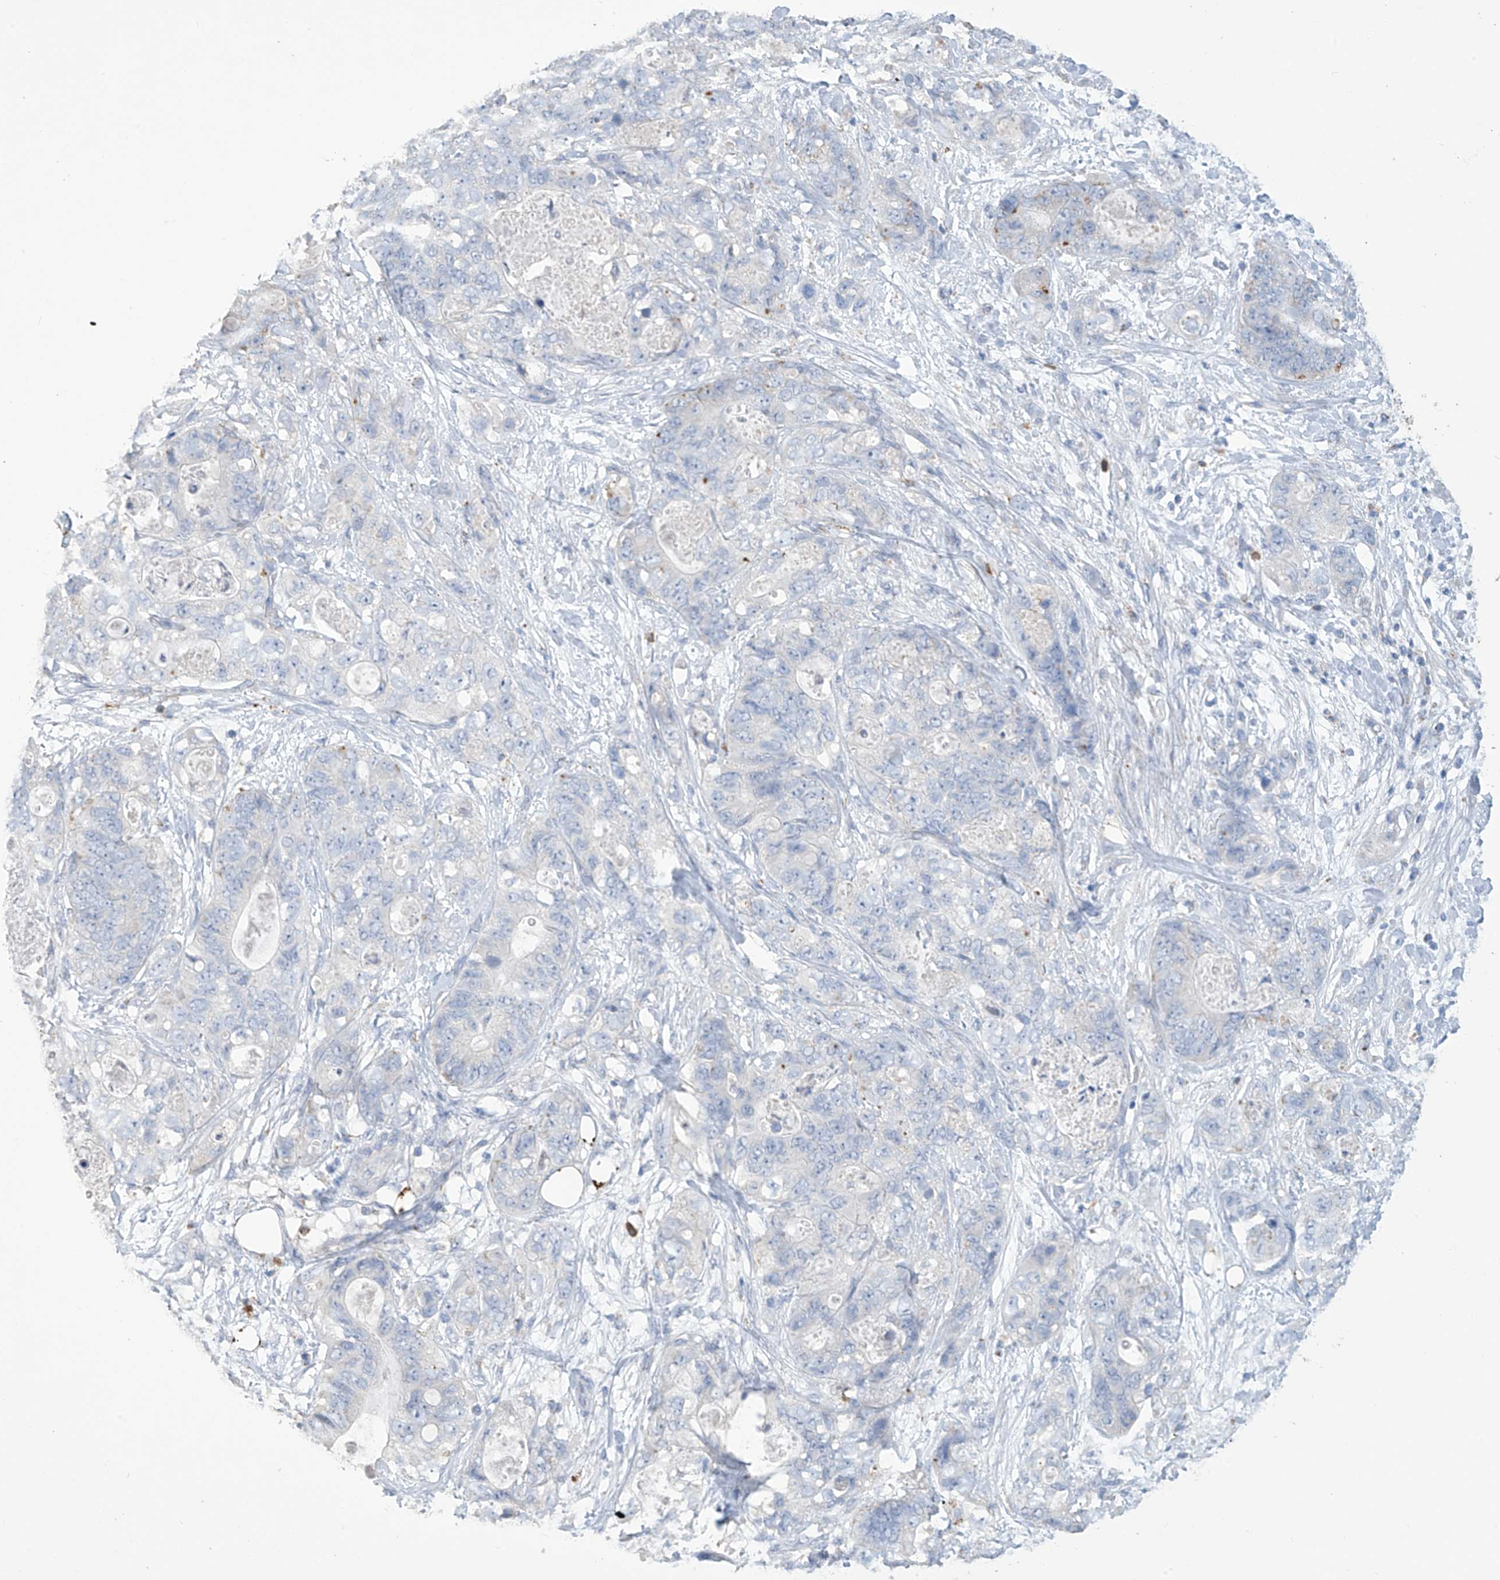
{"staining": {"intensity": "negative", "quantity": "none", "location": "none"}, "tissue": "stomach cancer", "cell_type": "Tumor cells", "image_type": "cancer", "snomed": [{"axis": "morphology", "description": "Normal tissue, NOS"}, {"axis": "morphology", "description": "Adenocarcinoma, NOS"}, {"axis": "topography", "description": "Stomach"}], "caption": "A high-resolution micrograph shows immunohistochemistry staining of stomach cancer, which reveals no significant staining in tumor cells. The staining is performed using DAB brown chromogen with nuclei counter-stained in using hematoxylin.", "gene": "OGT", "patient": {"sex": "female", "age": 89}}